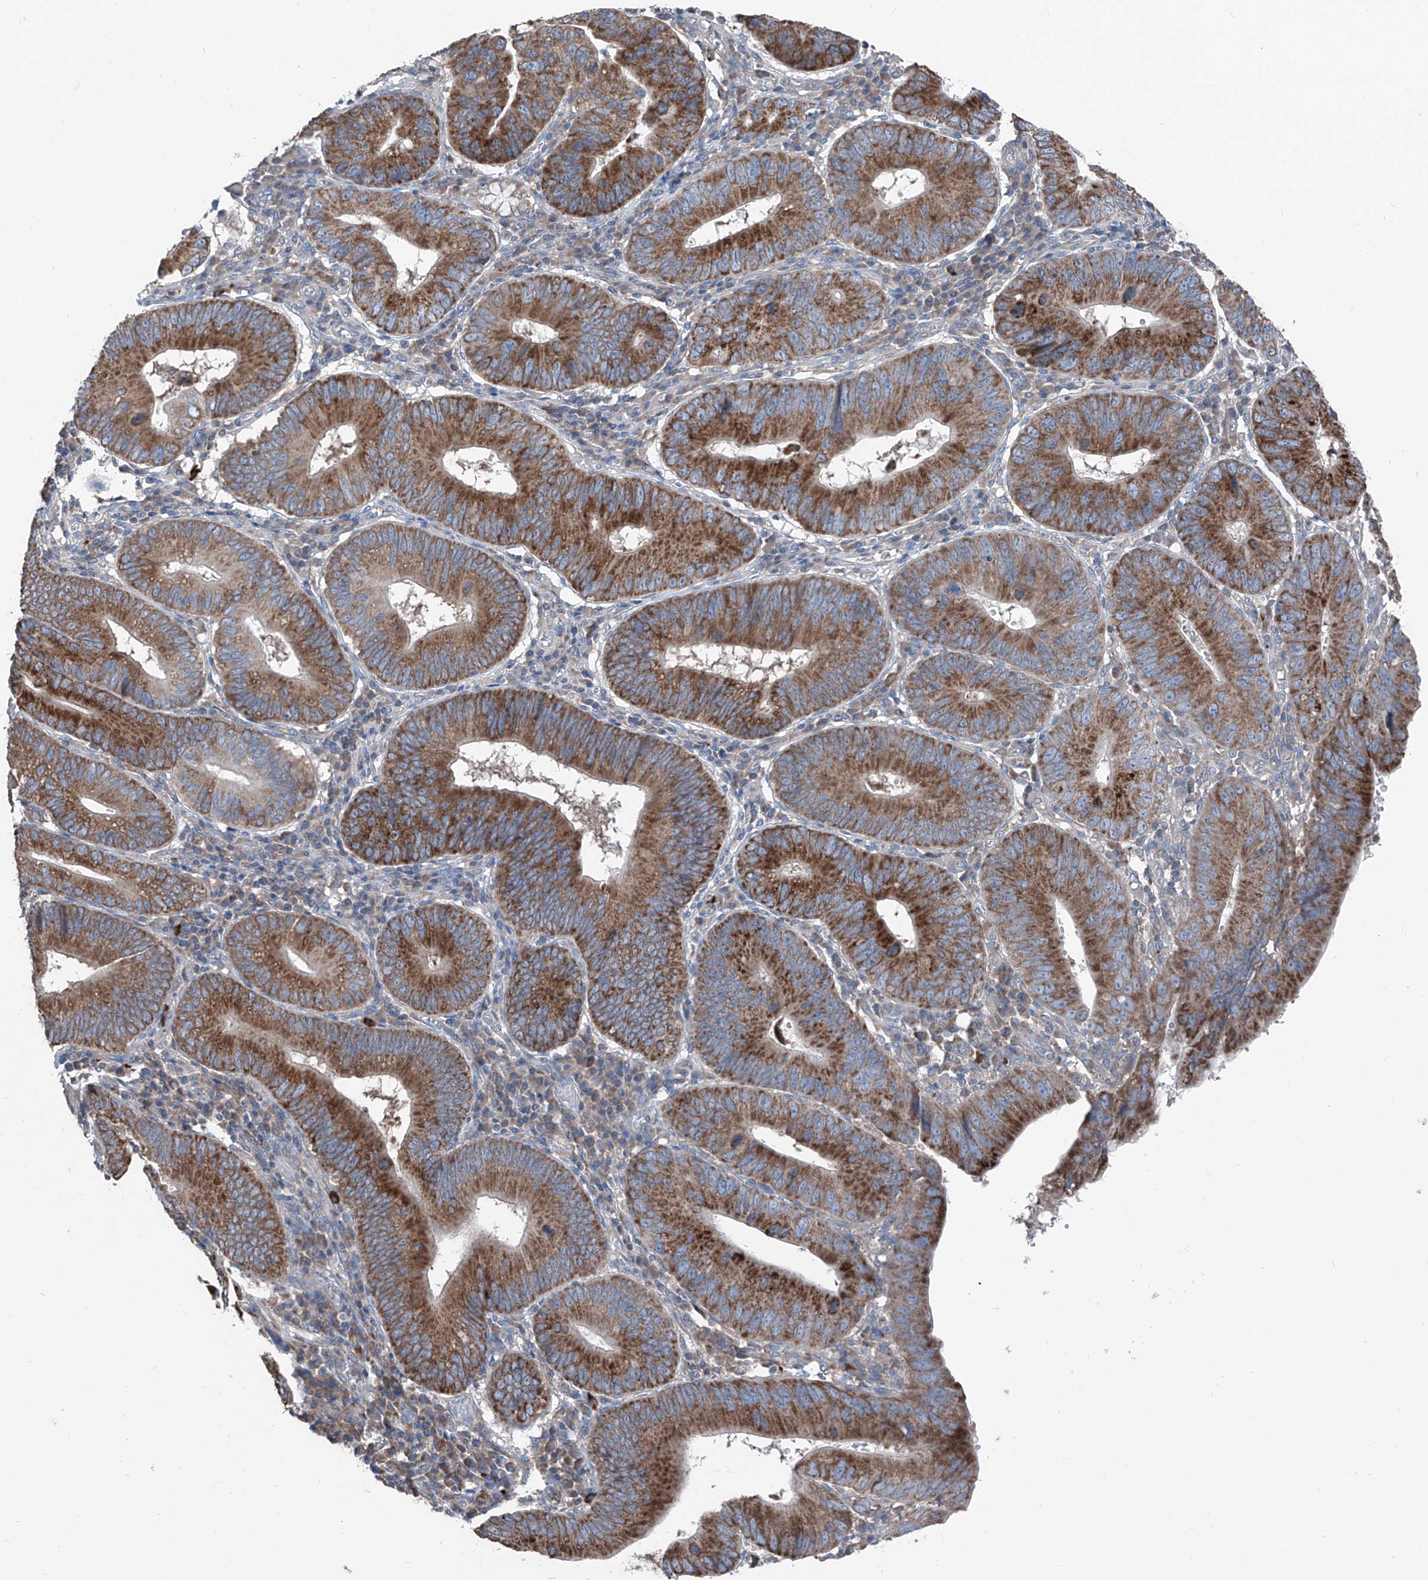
{"staining": {"intensity": "strong", "quantity": ">75%", "location": "cytoplasmic/membranous"}, "tissue": "stomach cancer", "cell_type": "Tumor cells", "image_type": "cancer", "snomed": [{"axis": "morphology", "description": "Adenocarcinoma, NOS"}, {"axis": "topography", "description": "Stomach"}], "caption": "Immunohistochemistry staining of stomach cancer, which reveals high levels of strong cytoplasmic/membranous expression in approximately >75% of tumor cells indicating strong cytoplasmic/membranous protein staining. The staining was performed using DAB (brown) for protein detection and nuclei were counterstained in hematoxylin (blue).", "gene": "GPAT3", "patient": {"sex": "male", "age": 59}}